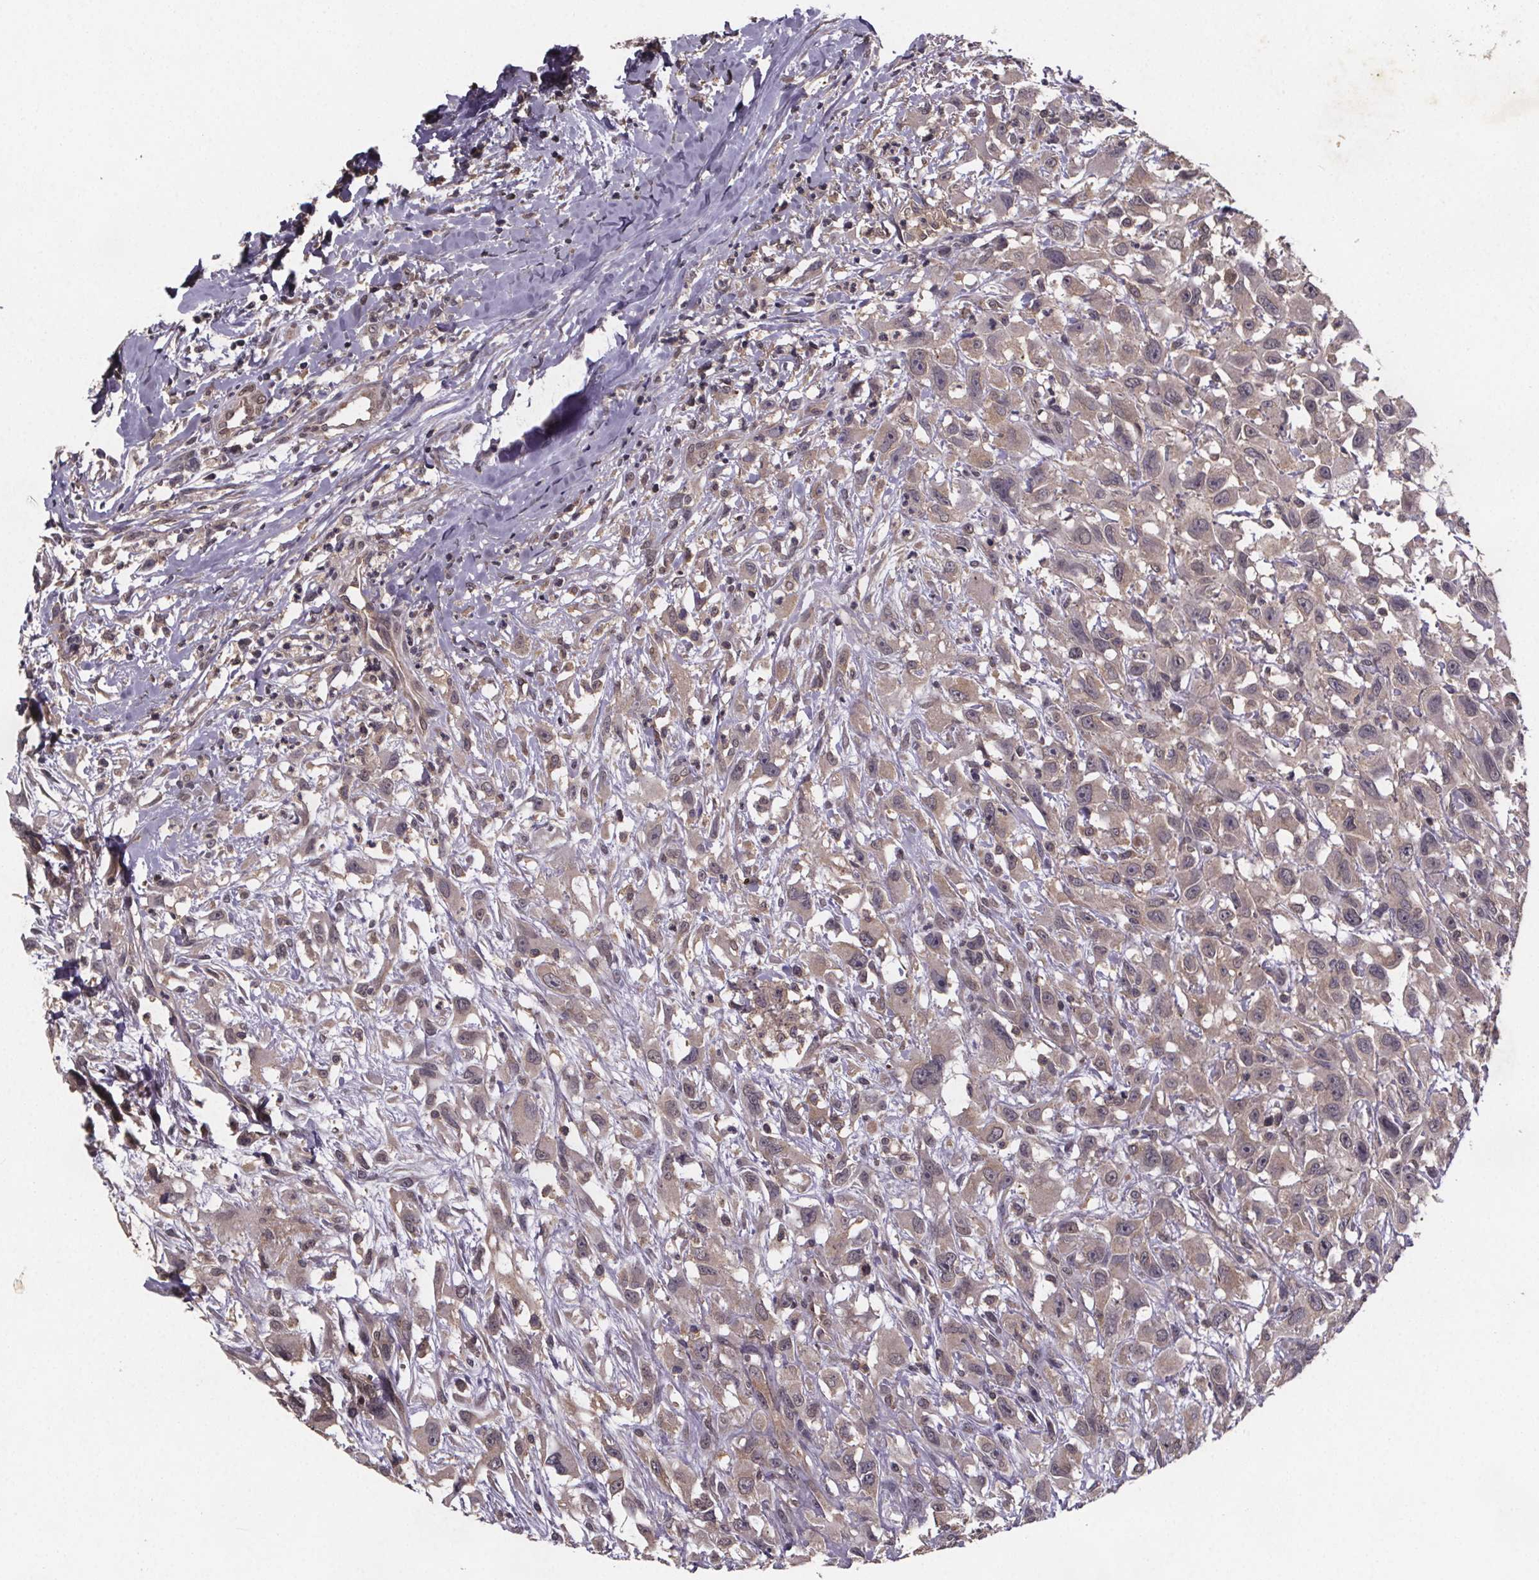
{"staining": {"intensity": "weak", "quantity": ">75%", "location": "cytoplasmic/membranous,nuclear"}, "tissue": "head and neck cancer", "cell_type": "Tumor cells", "image_type": "cancer", "snomed": [{"axis": "morphology", "description": "Squamous cell carcinoma, NOS"}, {"axis": "morphology", "description": "Squamous cell carcinoma, metastatic, NOS"}, {"axis": "topography", "description": "Oral tissue"}, {"axis": "topography", "description": "Head-Neck"}], "caption": "Head and neck cancer was stained to show a protein in brown. There is low levels of weak cytoplasmic/membranous and nuclear positivity in about >75% of tumor cells. The staining was performed using DAB, with brown indicating positive protein expression. Nuclei are stained blue with hematoxylin.", "gene": "PIERCE2", "patient": {"sex": "female", "age": 85}}